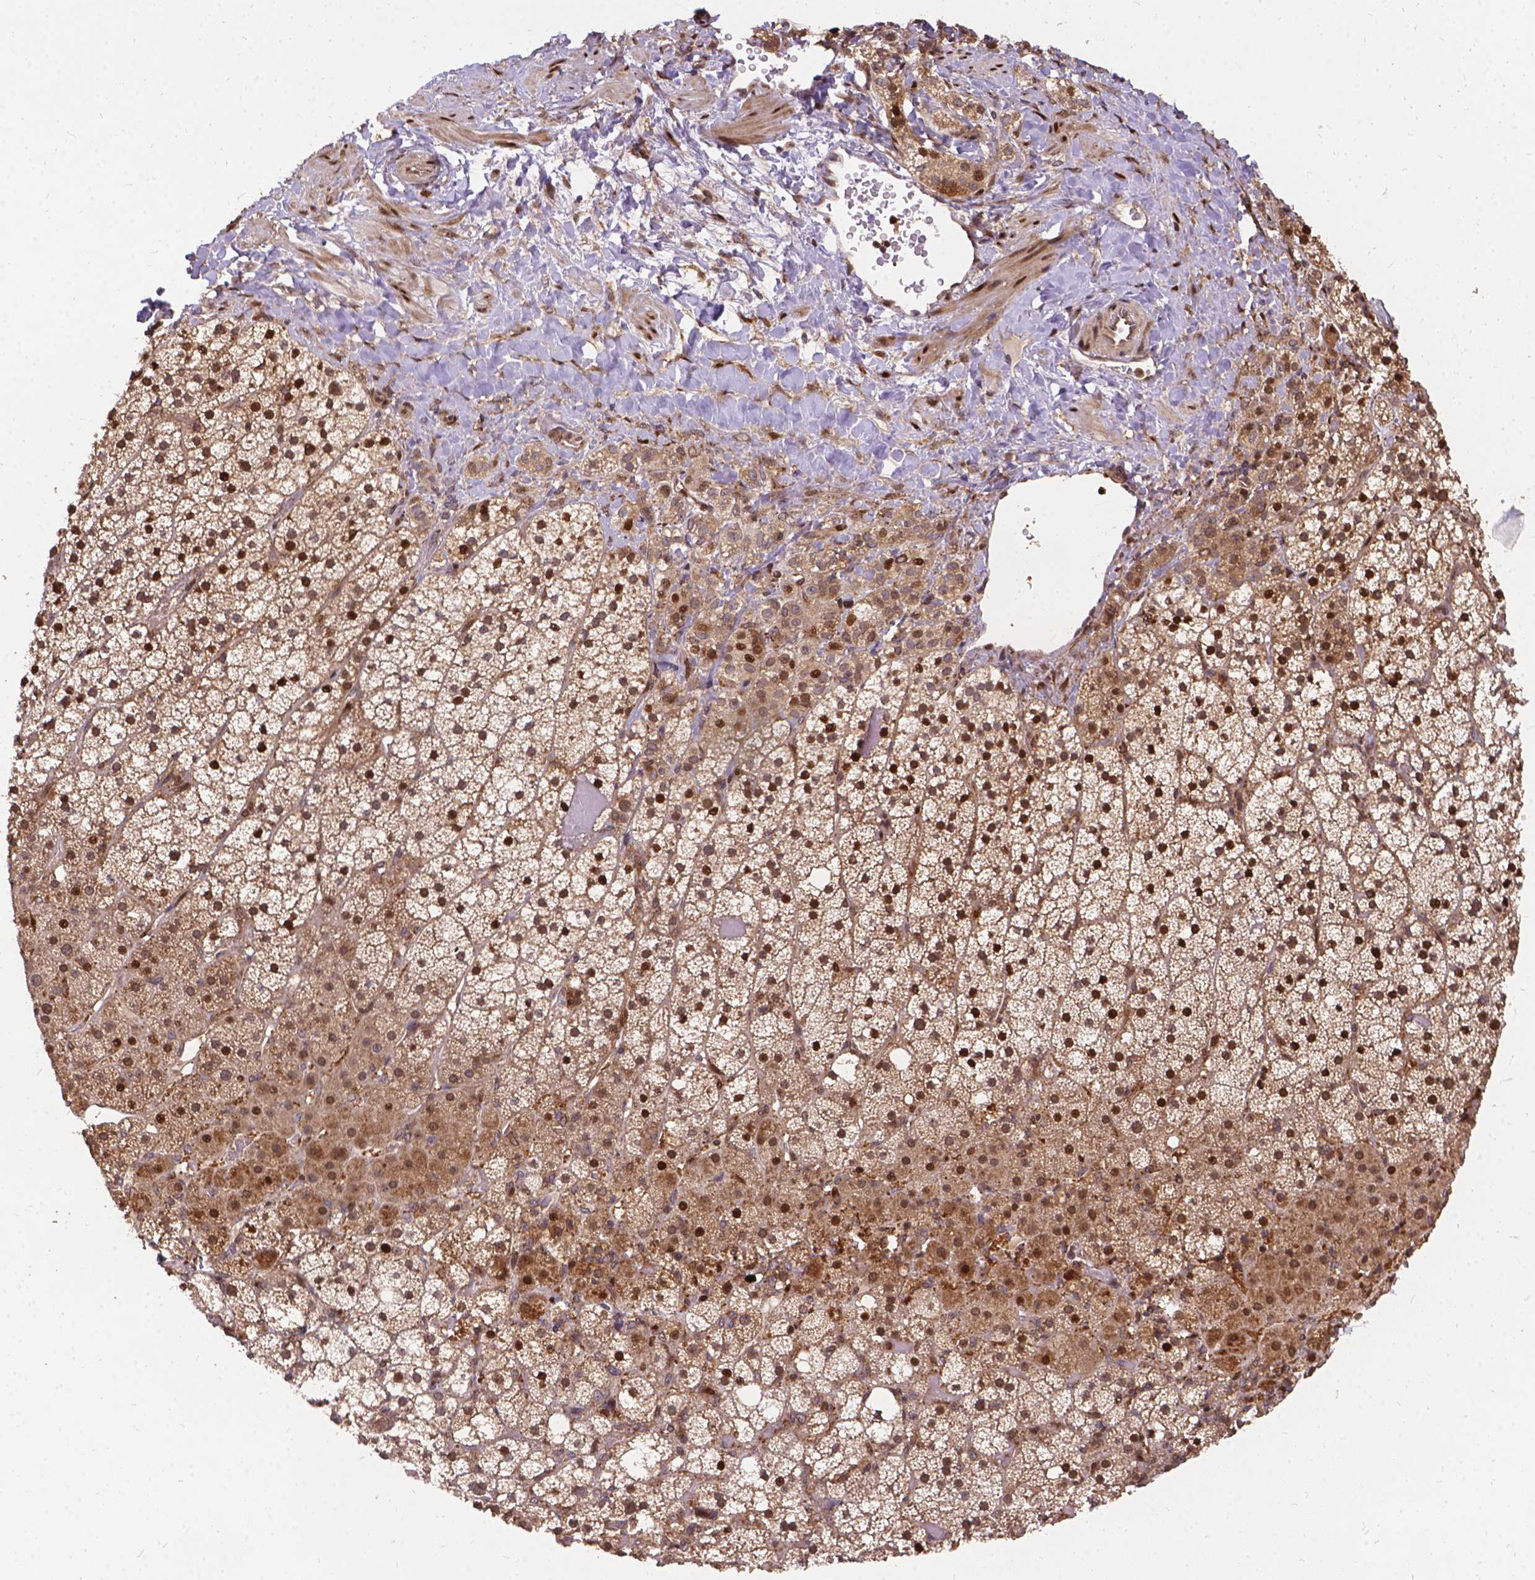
{"staining": {"intensity": "strong", "quantity": ">75%", "location": "cytoplasmic/membranous,nuclear"}, "tissue": "adrenal gland", "cell_type": "Glandular cells", "image_type": "normal", "snomed": [{"axis": "morphology", "description": "Normal tissue, NOS"}, {"axis": "topography", "description": "Adrenal gland"}], "caption": "A micrograph showing strong cytoplasmic/membranous,nuclear expression in approximately >75% of glandular cells in normal adrenal gland, as visualized by brown immunohistochemical staining.", "gene": "DENND6A", "patient": {"sex": "male", "age": 53}}